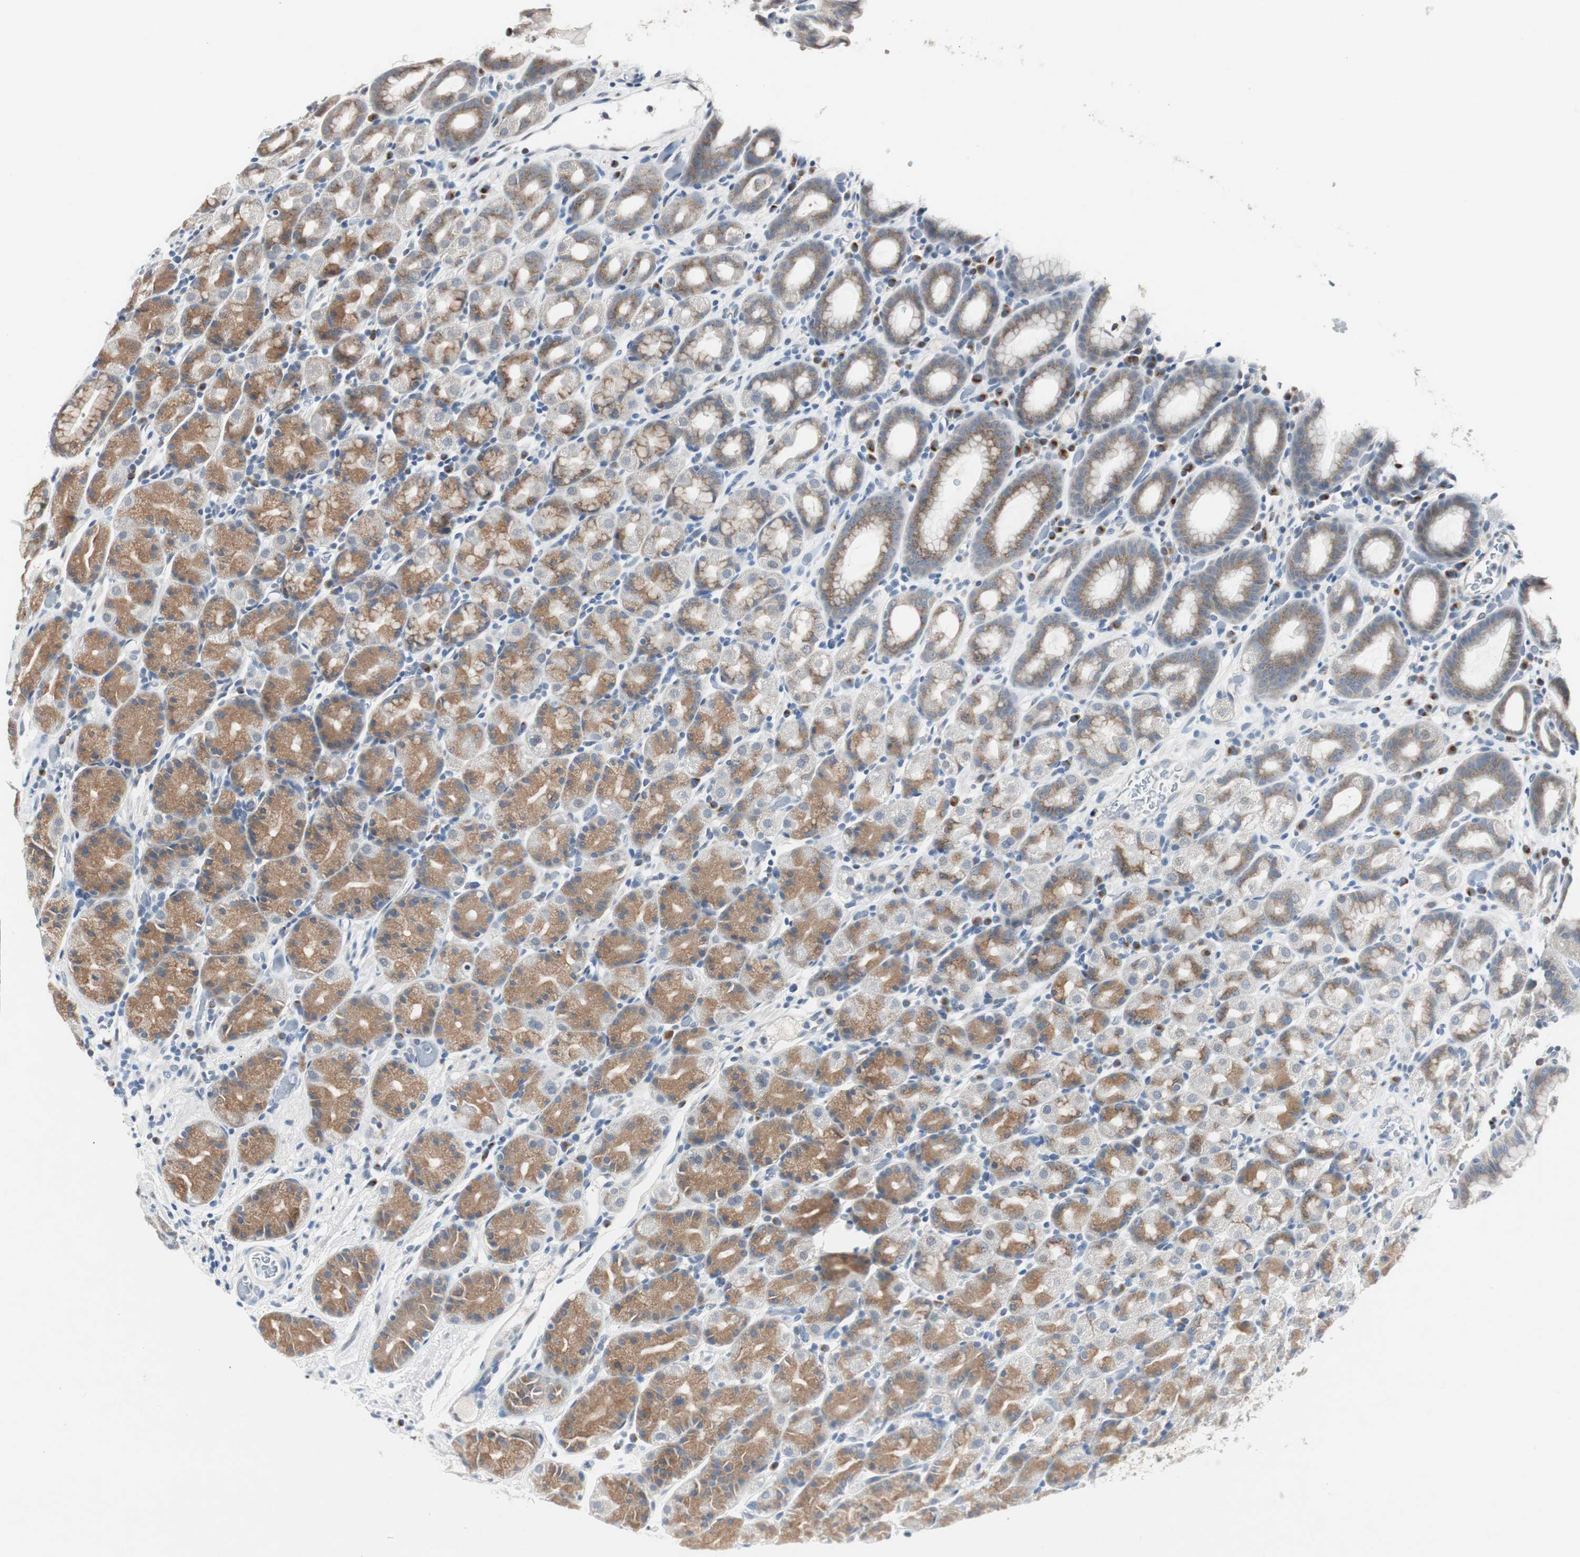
{"staining": {"intensity": "moderate", "quantity": "25%-75%", "location": "cytoplasmic/membranous"}, "tissue": "stomach", "cell_type": "Glandular cells", "image_type": "normal", "snomed": [{"axis": "morphology", "description": "Normal tissue, NOS"}, {"axis": "topography", "description": "Stomach, upper"}], "caption": "Protein staining of unremarkable stomach displays moderate cytoplasmic/membranous staining in approximately 25%-75% of glandular cells.", "gene": "SOX30", "patient": {"sex": "male", "age": 68}}